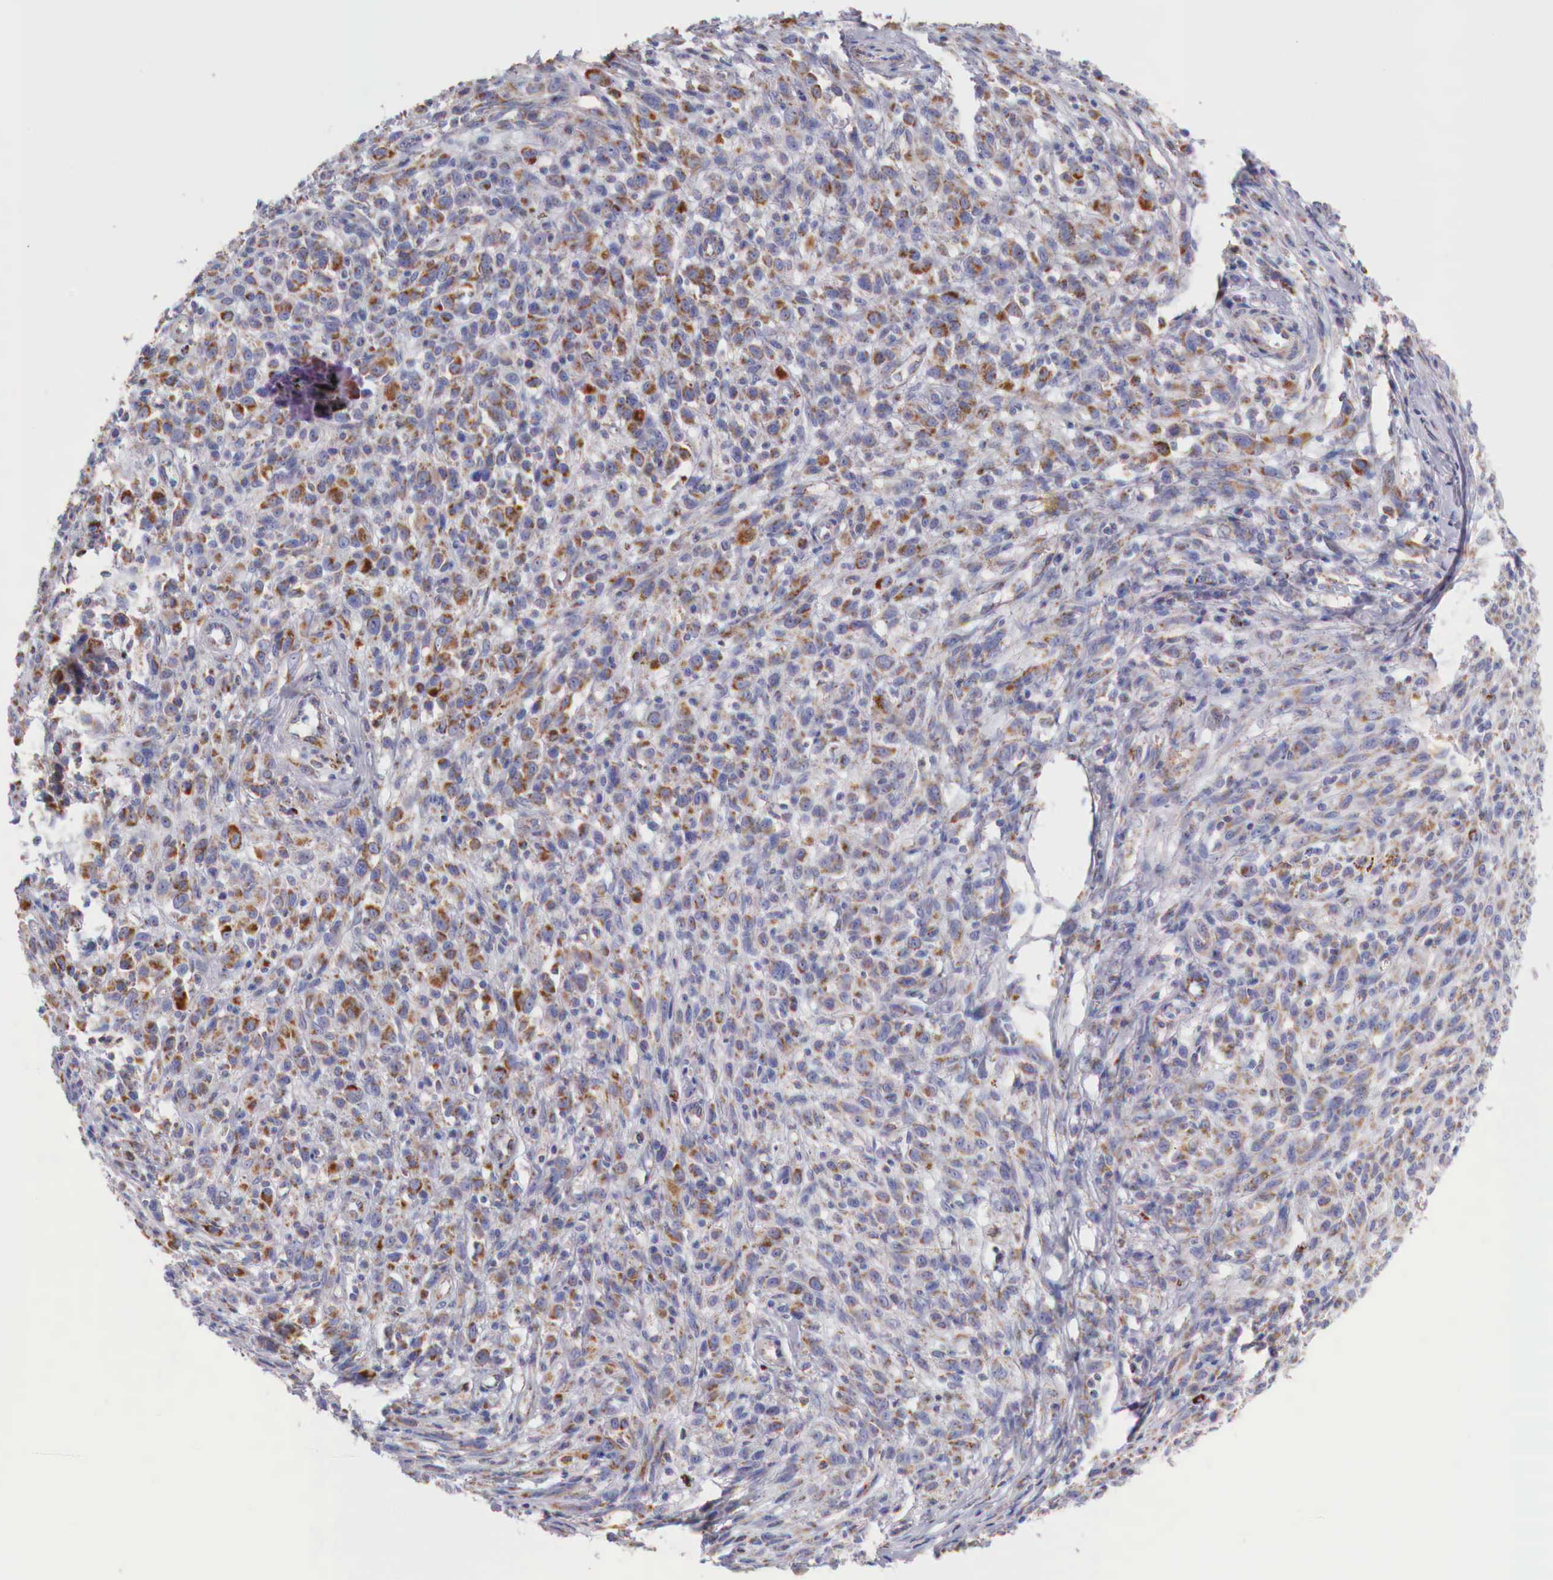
{"staining": {"intensity": "moderate", "quantity": "25%-75%", "location": "cytoplasmic/membranous"}, "tissue": "melanoma", "cell_type": "Tumor cells", "image_type": "cancer", "snomed": [{"axis": "morphology", "description": "Malignant melanoma, NOS"}, {"axis": "topography", "description": "Skin"}], "caption": "Immunohistochemistry (DAB) staining of human malignant melanoma displays moderate cytoplasmic/membranous protein expression in about 25%-75% of tumor cells.", "gene": "IDH3G", "patient": {"sex": "male", "age": 51}}